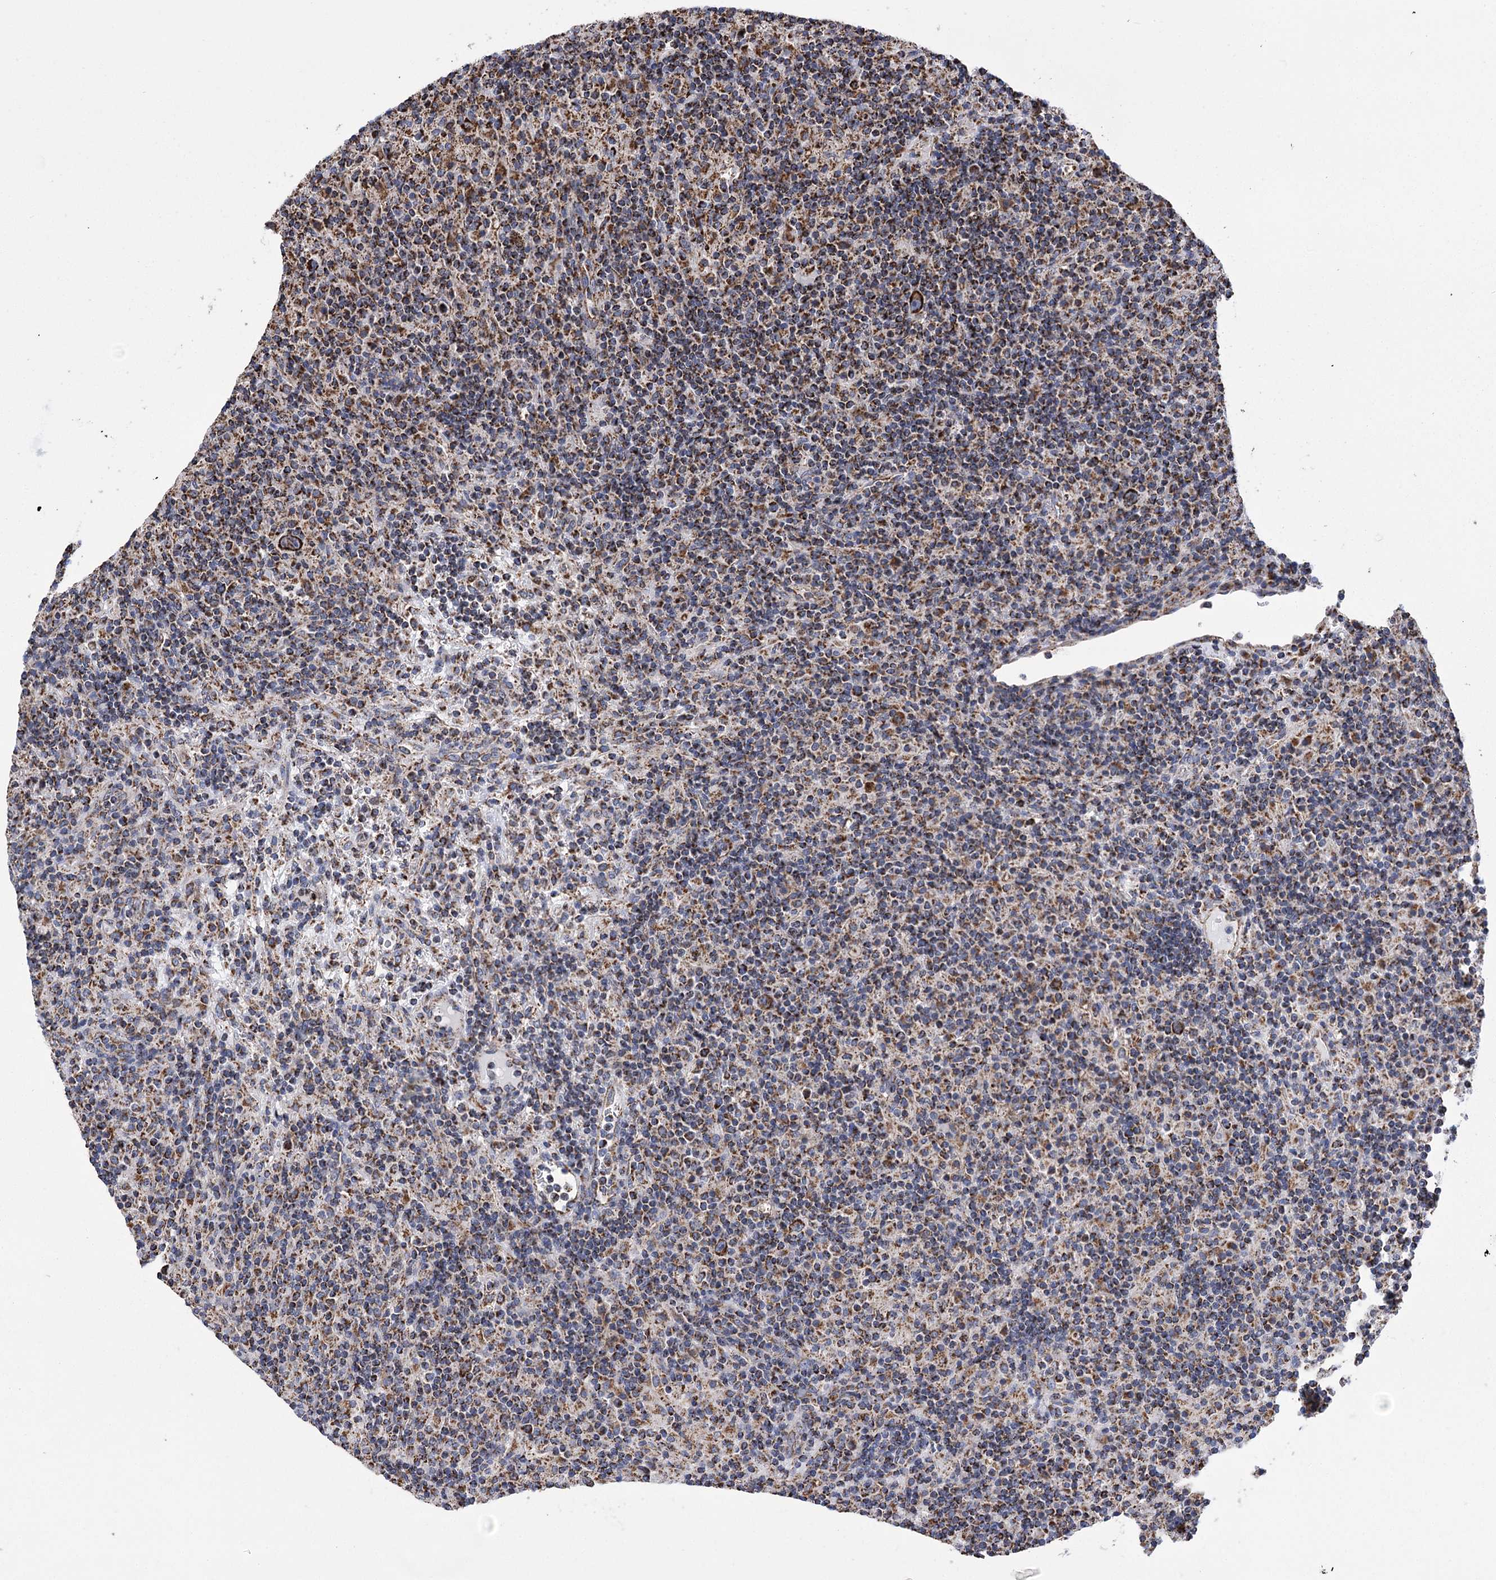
{"staining": {"intensity": "strong", "quantity": ">75%", "location": "cytoplasmic/membranous"}, "tissue": "lymphoma", "cell_type": "Tumor cells", "image_type": "cancer", "snomed": [{"axis": "morphology", "description": "Hodgkin's disease, NOS"}, {"axis": "topography", "description": "Lymph node"}], "caption": "DAB (3,3'-diaminobenzidine) immunohistochemical staining of human lymphoma displays strong cytoplasmic/membranous protein staining in about >75% of tumor cells.", "gene": "CCDC73", "patient": {"sex": "male", "age": 70}}